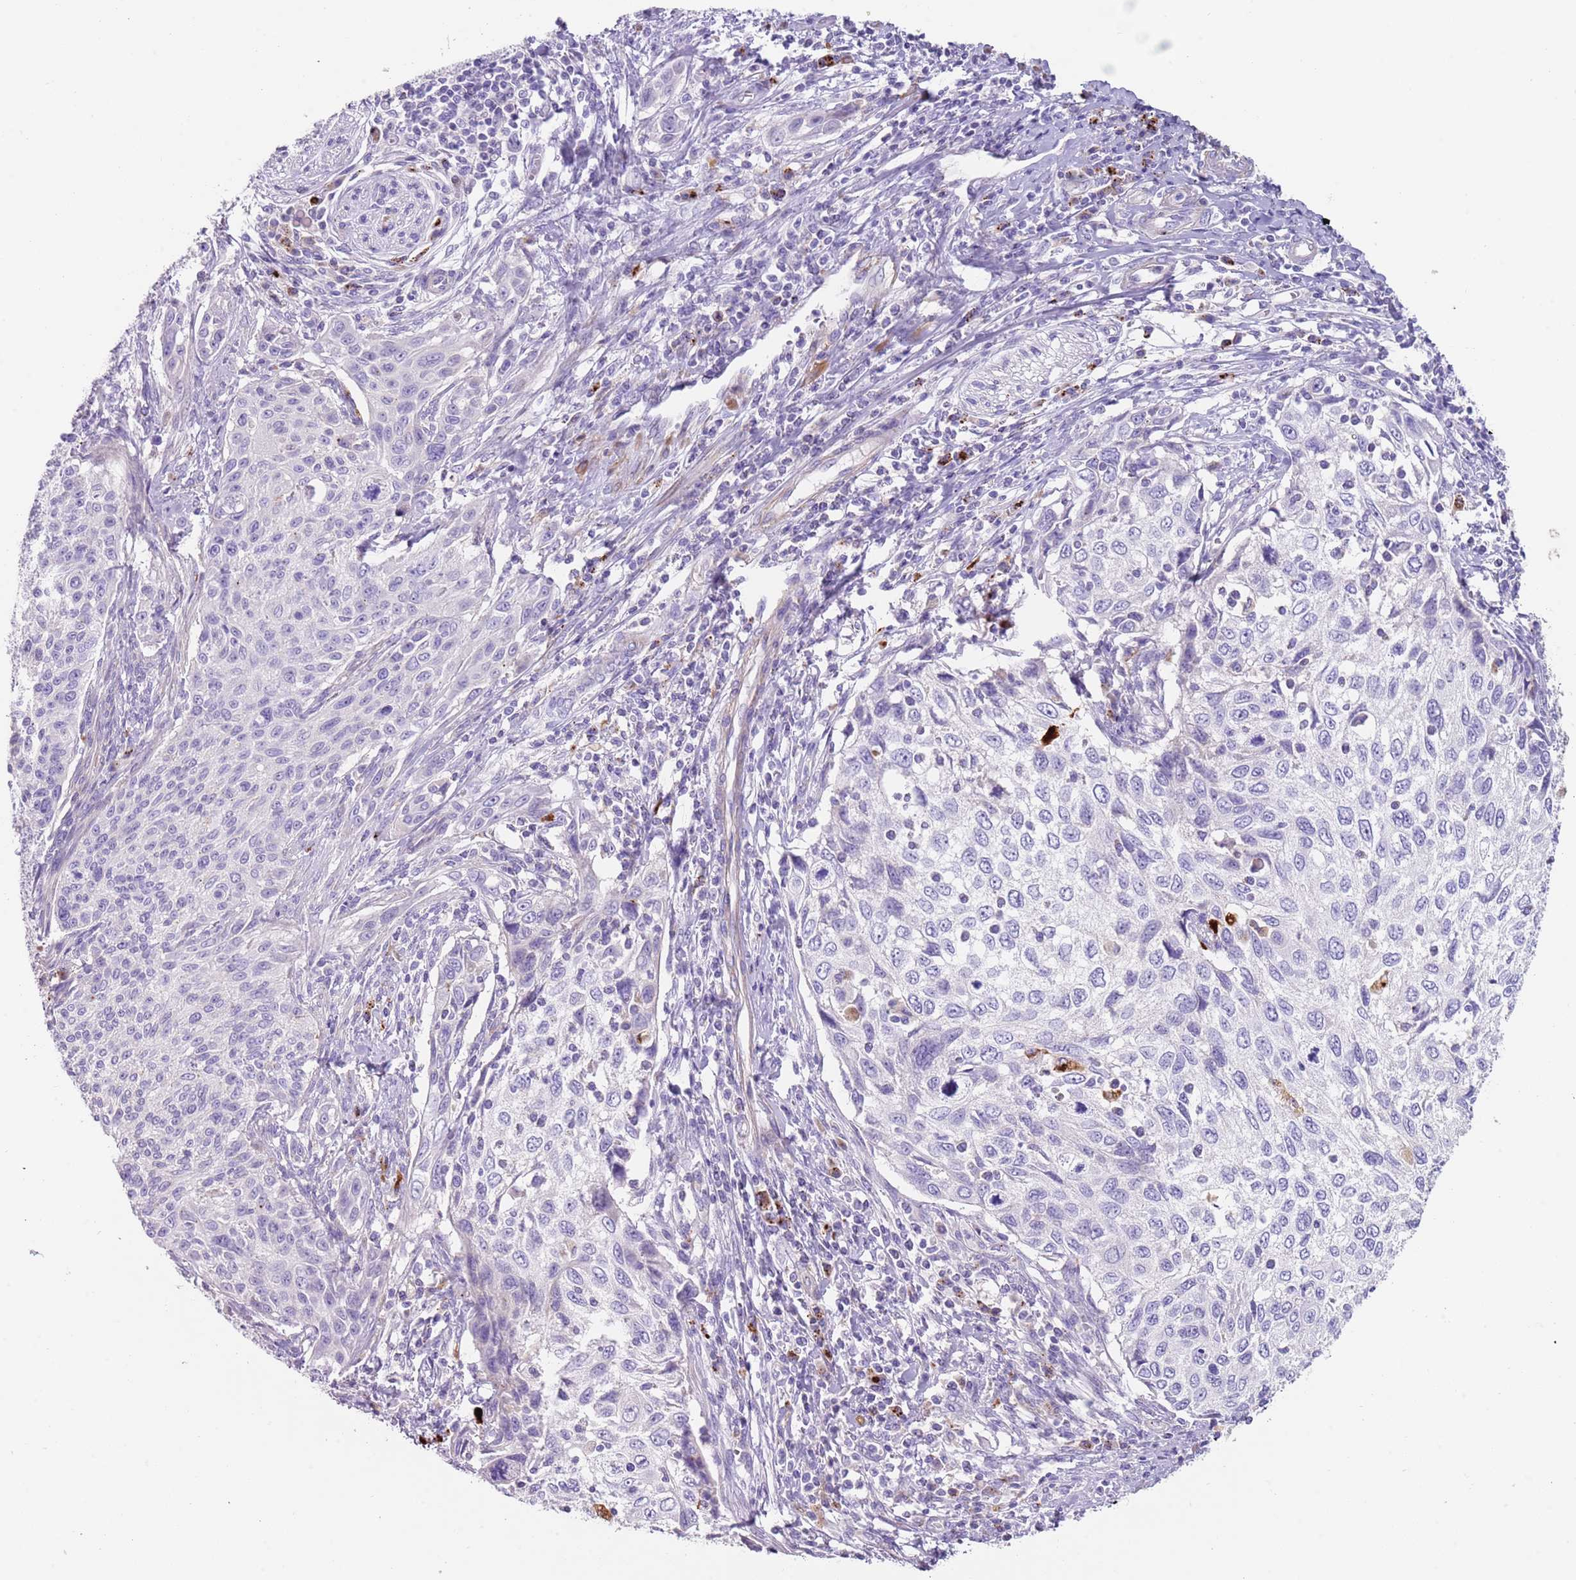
{"staining": {"intensity": "negative", "quantity": "none", "location": "none"}, "tissue": "cervical cancer", "cell_type": "Tumor cells", "image_type": "cancer", "snomed": [{"axis": "morphology", "description": "Squamous cell carcinoma, NOS"}, {"axis": "topography", "description": "Cervix"}], "caption": "Immunohistochemistry of cervical squamous cell carcinoma displays no positivity in tumor cells. Brightfield microscopy of immunohistochemistry (IHC) stained with DAB (brown) and hematoxylin (blue), captured at high magnification.", "gene": "LRRN3", "patient": {"sex": "female", "age": 70}}